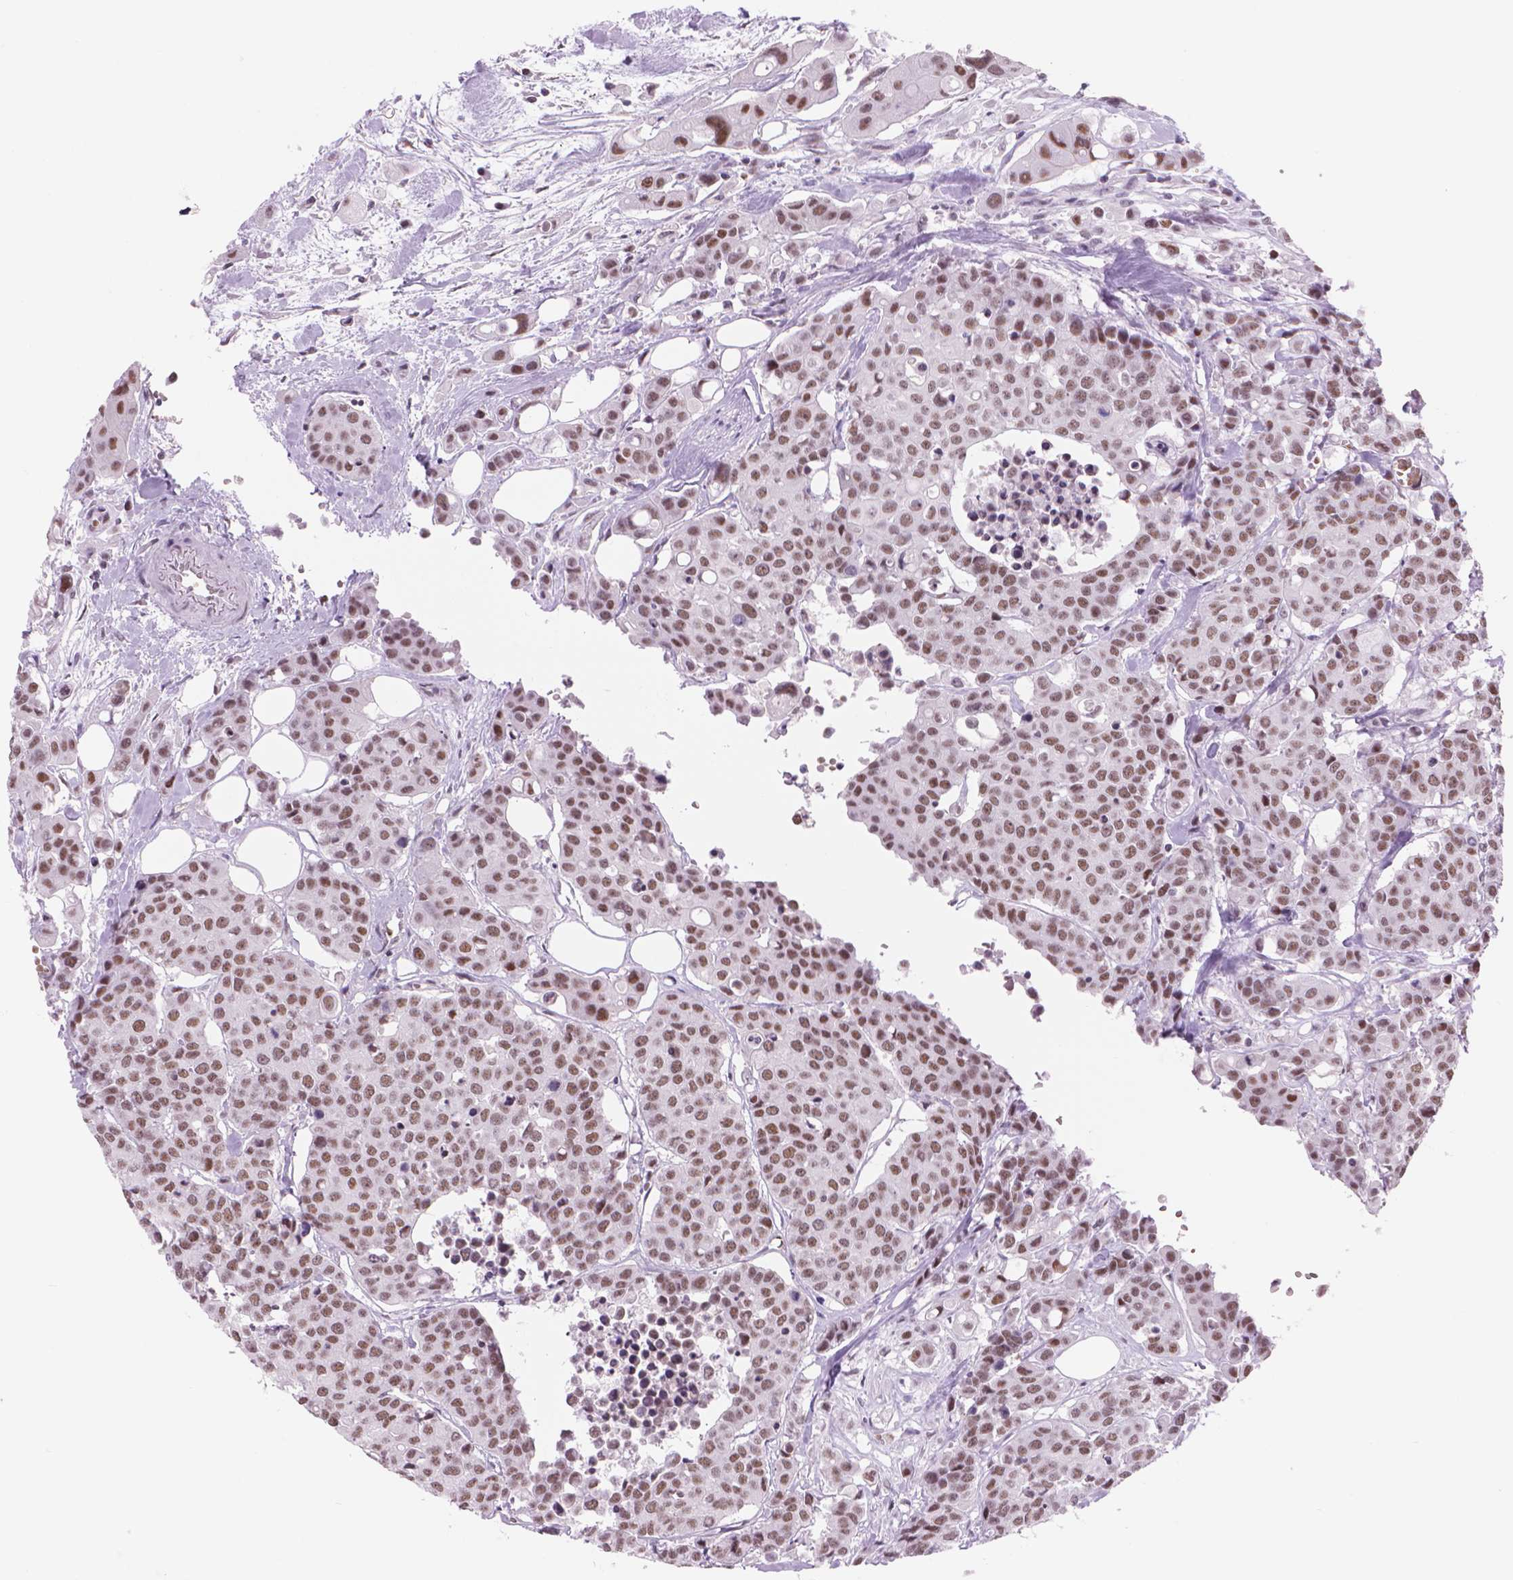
{"staining": {"intensity": "moderate", "quantity": ">75%", "location": "nuclear"}, "tissue": "carcinoid", "cell_type": "Tumor cells", "image_type": "cancer", "snomed": [{"axis": "morphology", "description": "Carcinoid, malignant, NOS"}, {"axis": "topography", "description": "Colon"}], "caption": "An image showing moderate nuclear expression in about >75% of tumor cells in carcinoid (malignant), as visualized by brown immunohistochemical staining.", "gene": "POLR3D", "patient": {"sex": "male", "age": 81}}